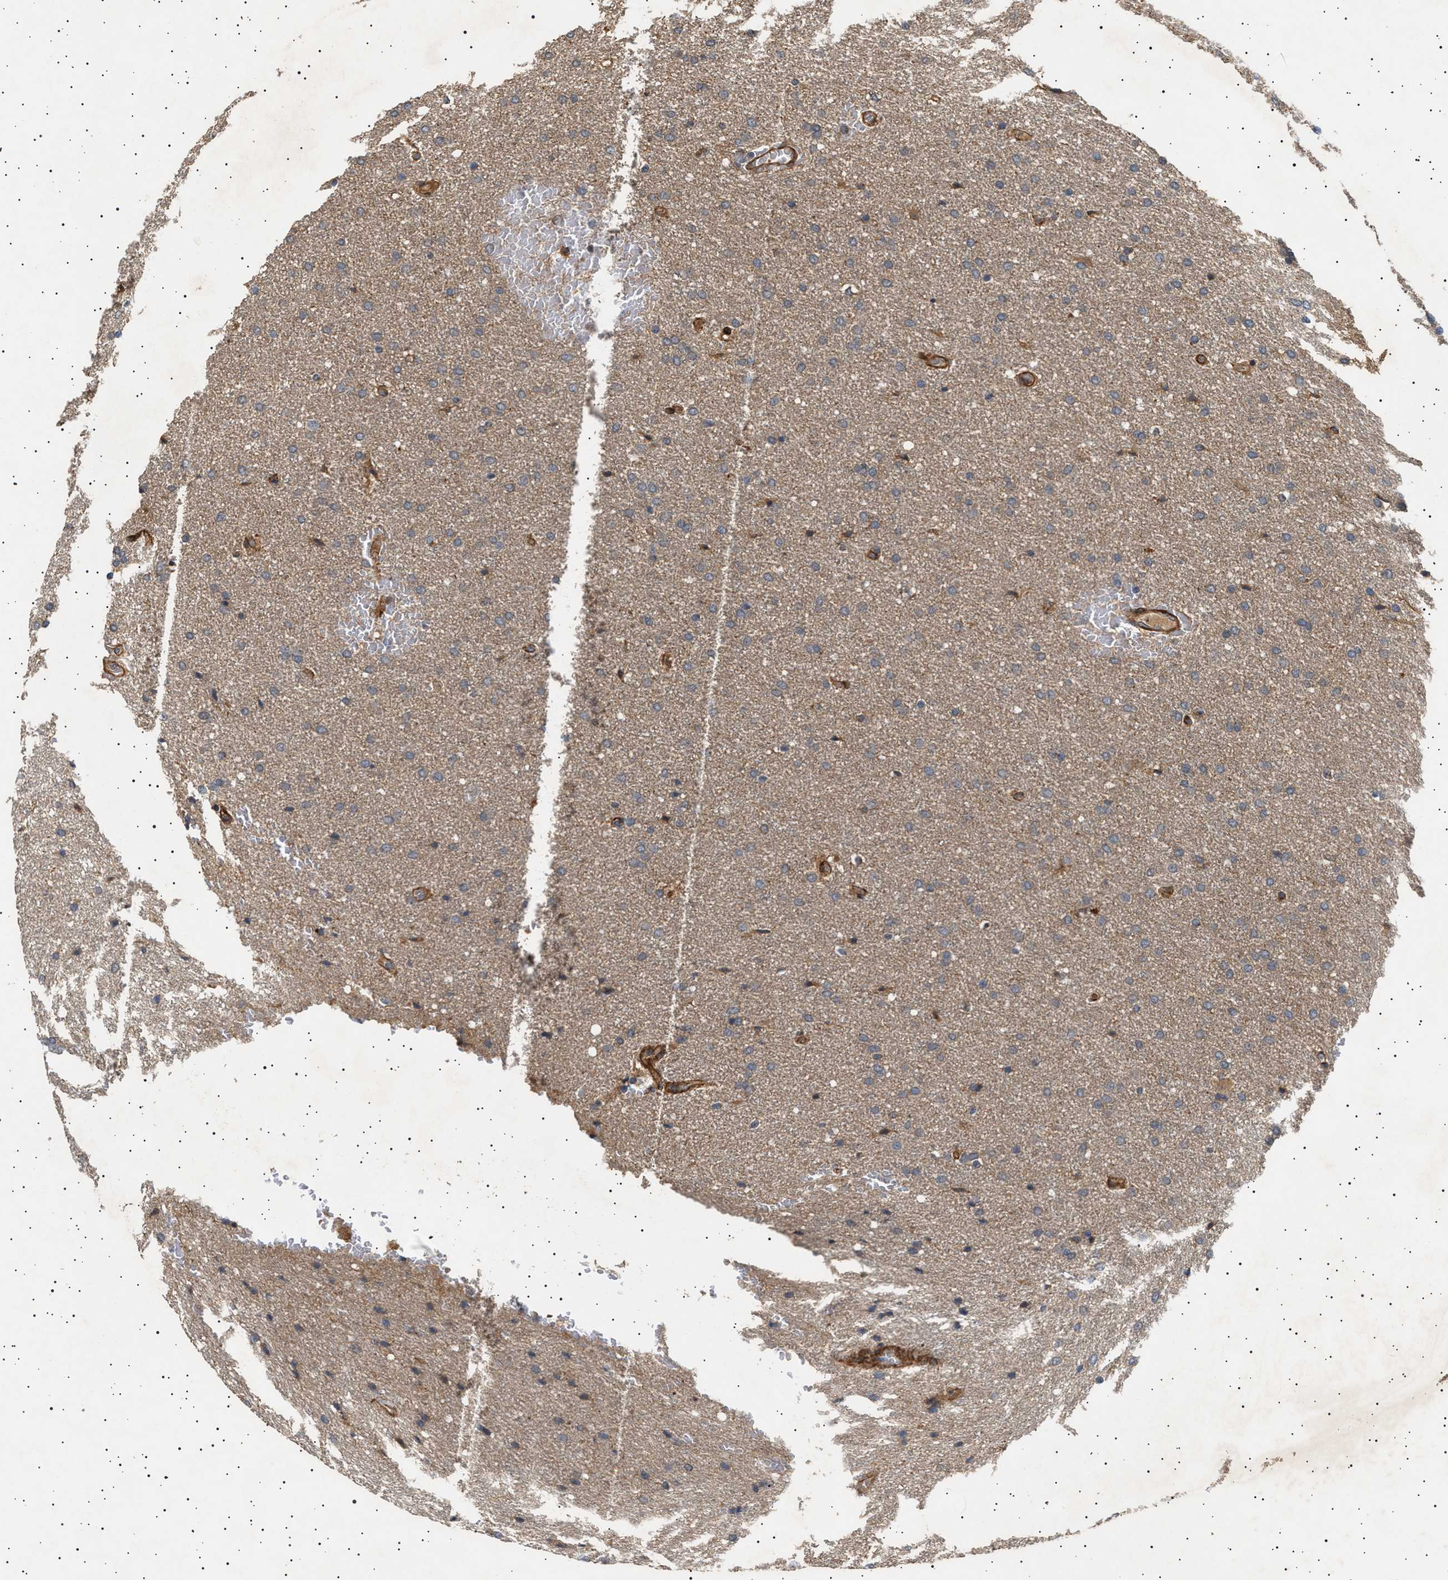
{"staining": {"intensity": "weak", "quantity": ">75%", "location": "cytoplasmic/membranous"}, "tissue": "glioma", "cell_type": "Tumor cells", "image_type": "cancer", "snomed": [{"axis": "morphology", "description": "Glioma, malignant, Low grade"}, {"axis": "topography", "description": "Brain"}], "caption": "High-magnification brightfield microscopy of glioma stained with DAB (brown) and counterstained with hematoxylin (blue). tumor cells exhibit weak cytoplasmic/membranous expression is present in about>75% of cells. Immunohistochemistry stains the protein in brown and the nuclei are stained blue.", "gene": "GUCY1B1", "patient": {"sex": "female", "age": 37}}